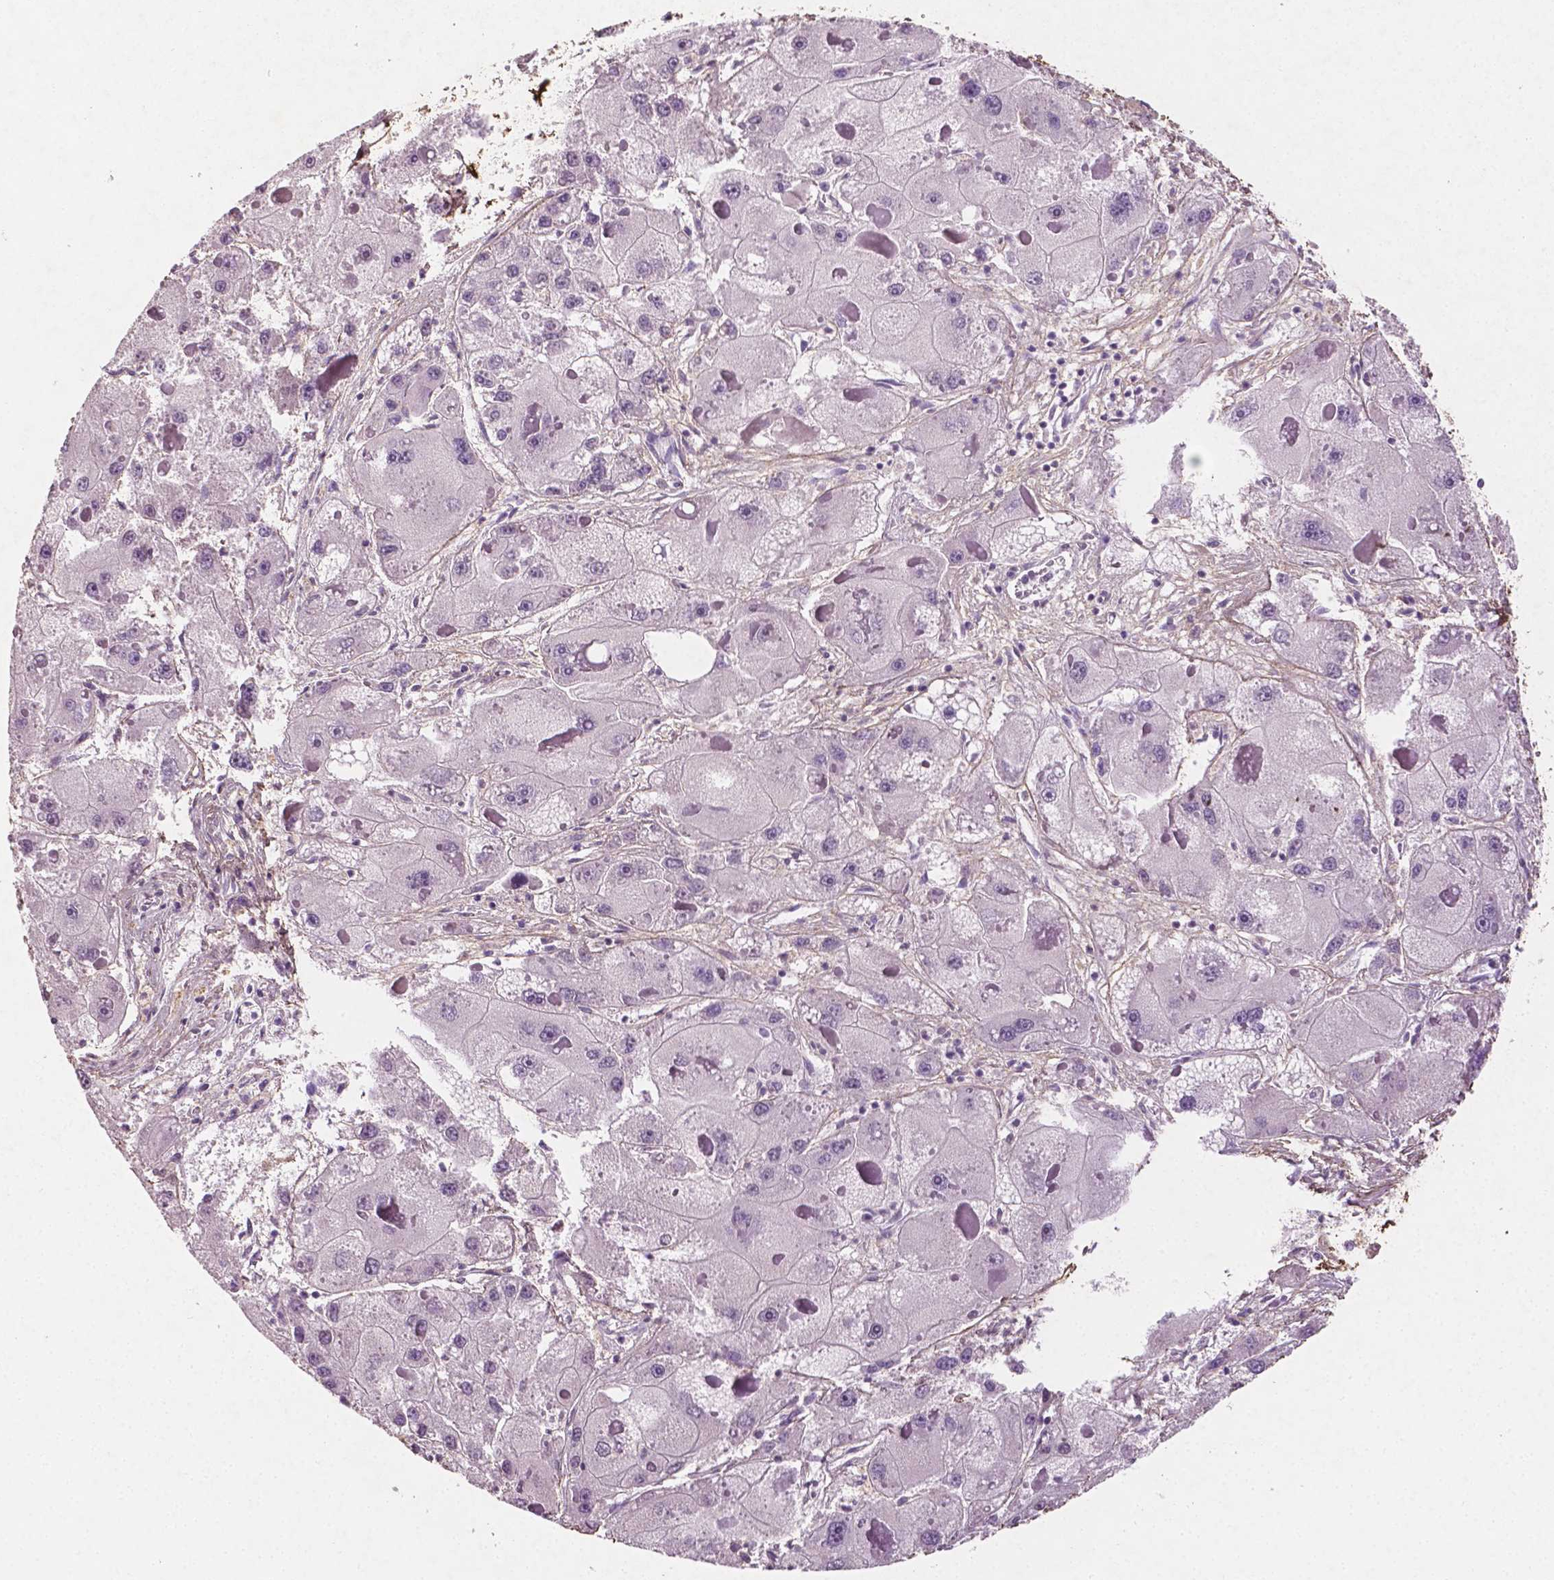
{"staining": {"intensity": "negative", "quantity": "none", "location": "none"}, "tissue": "liver cancer", "cell_type": "Tumor cells", "image_type": "cancer", "snomed": [{"axis": "morphology", "description": "Carcinoma, Hepatocellular, NOS"}, {"axis": "topography", "description": "Liver"}], "caption": "High magnification brightfield microscopy of liver hepatocellular carcinoma stained with DAB (brown) and counterstained with hematoxylin (blue): tumor cells show no significant expression.", "gene": "DLG2", "patient": {"sex": "female", "age": 73}}